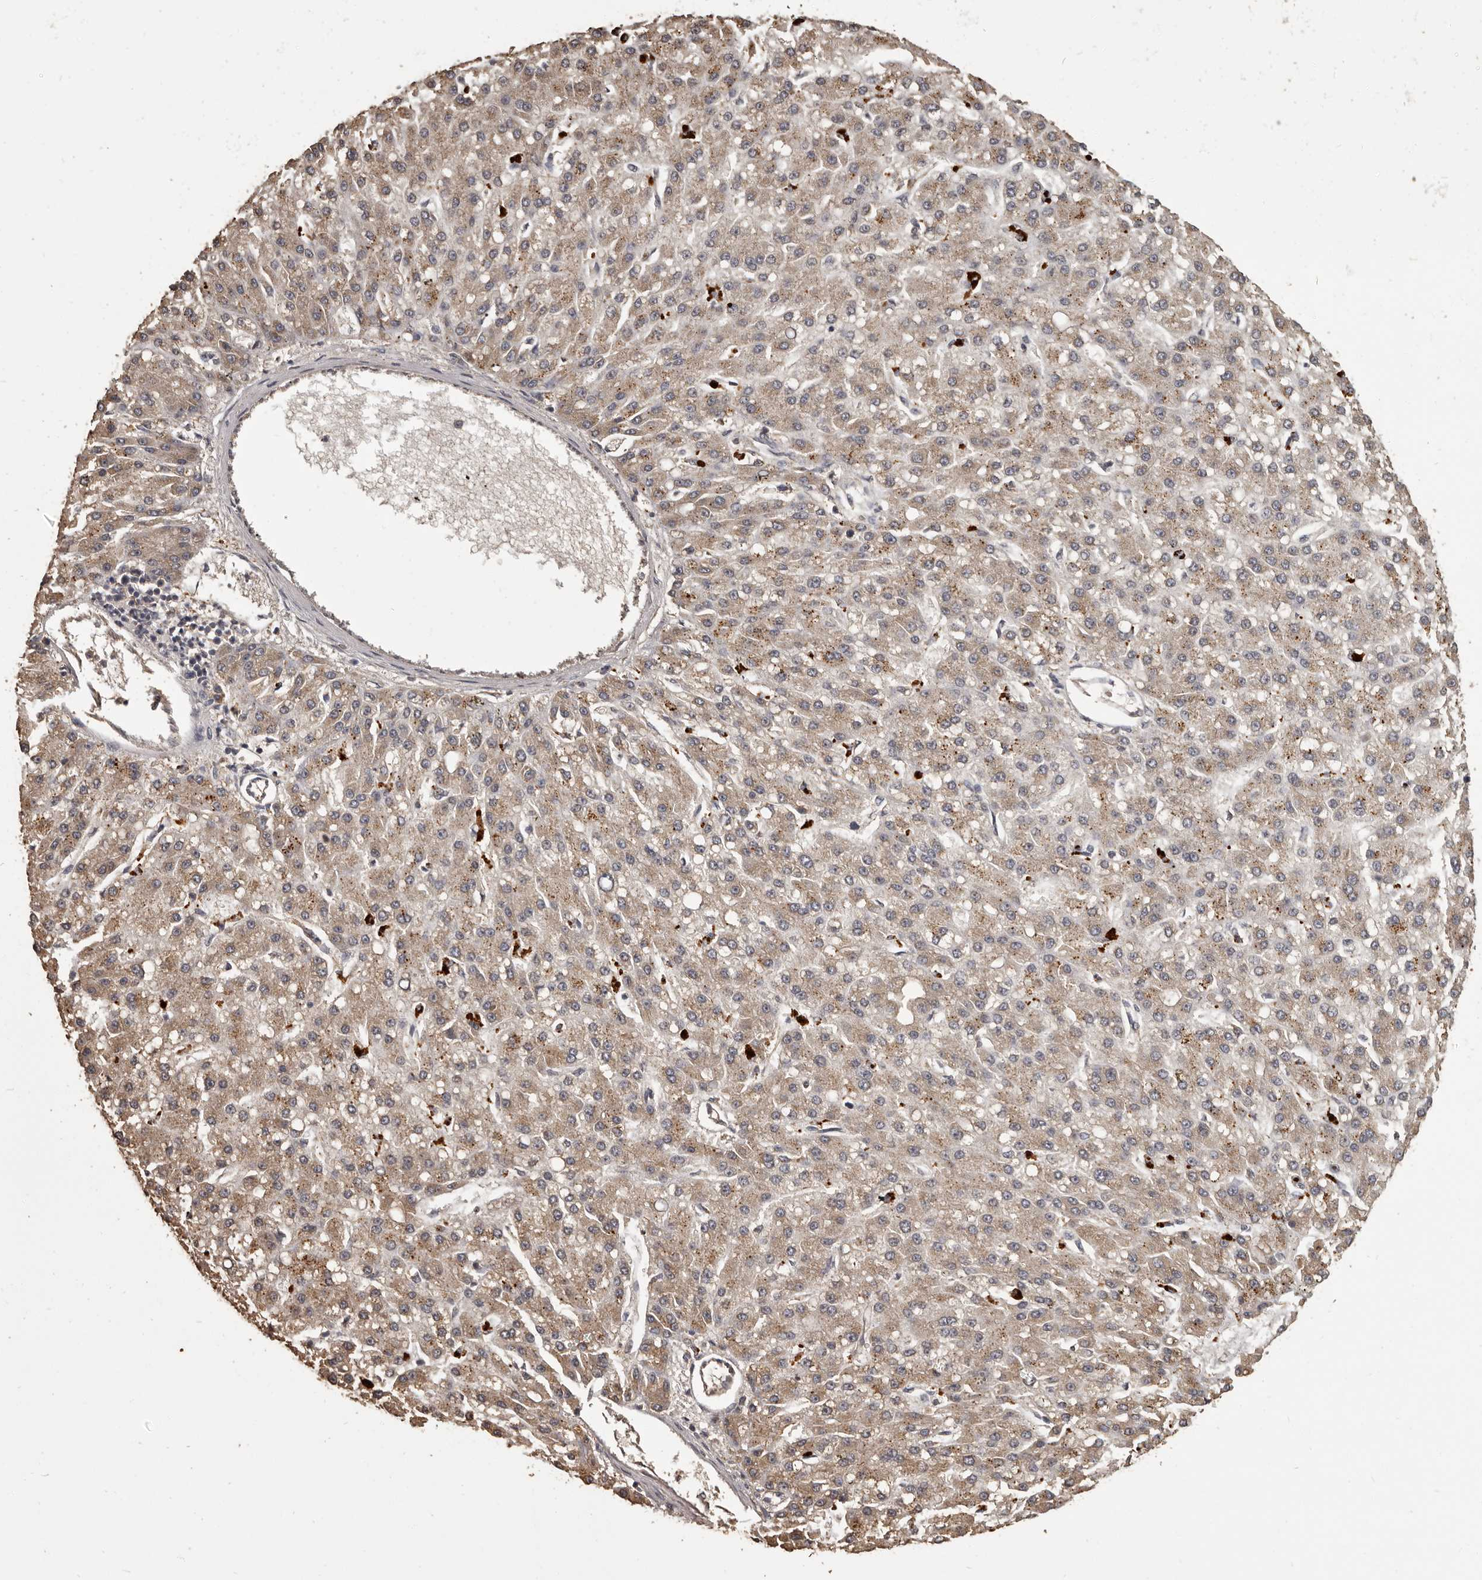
{"staining": {"intensity": "moderate", "quantity": "25%-75%", "location": "cytoplasmic/membranous"}, "tissue": "liver cancer", "cell_type": "Tumor cells", "image_type": "cancer", "snomed": [{"axis": "morphology", "description": "Carcinoma, Hepatocellular, NOS"}, {"axis": "topography", "description": "Liver"}], "caption": "Moderate cytoplasmic/membranous protein expression is seen in about 25%-75% of tumor cells in liver cancer (hepatocellular carcinoma).", "gene": "MGAT5", "patient": {"sex": "male", "age": 67}}